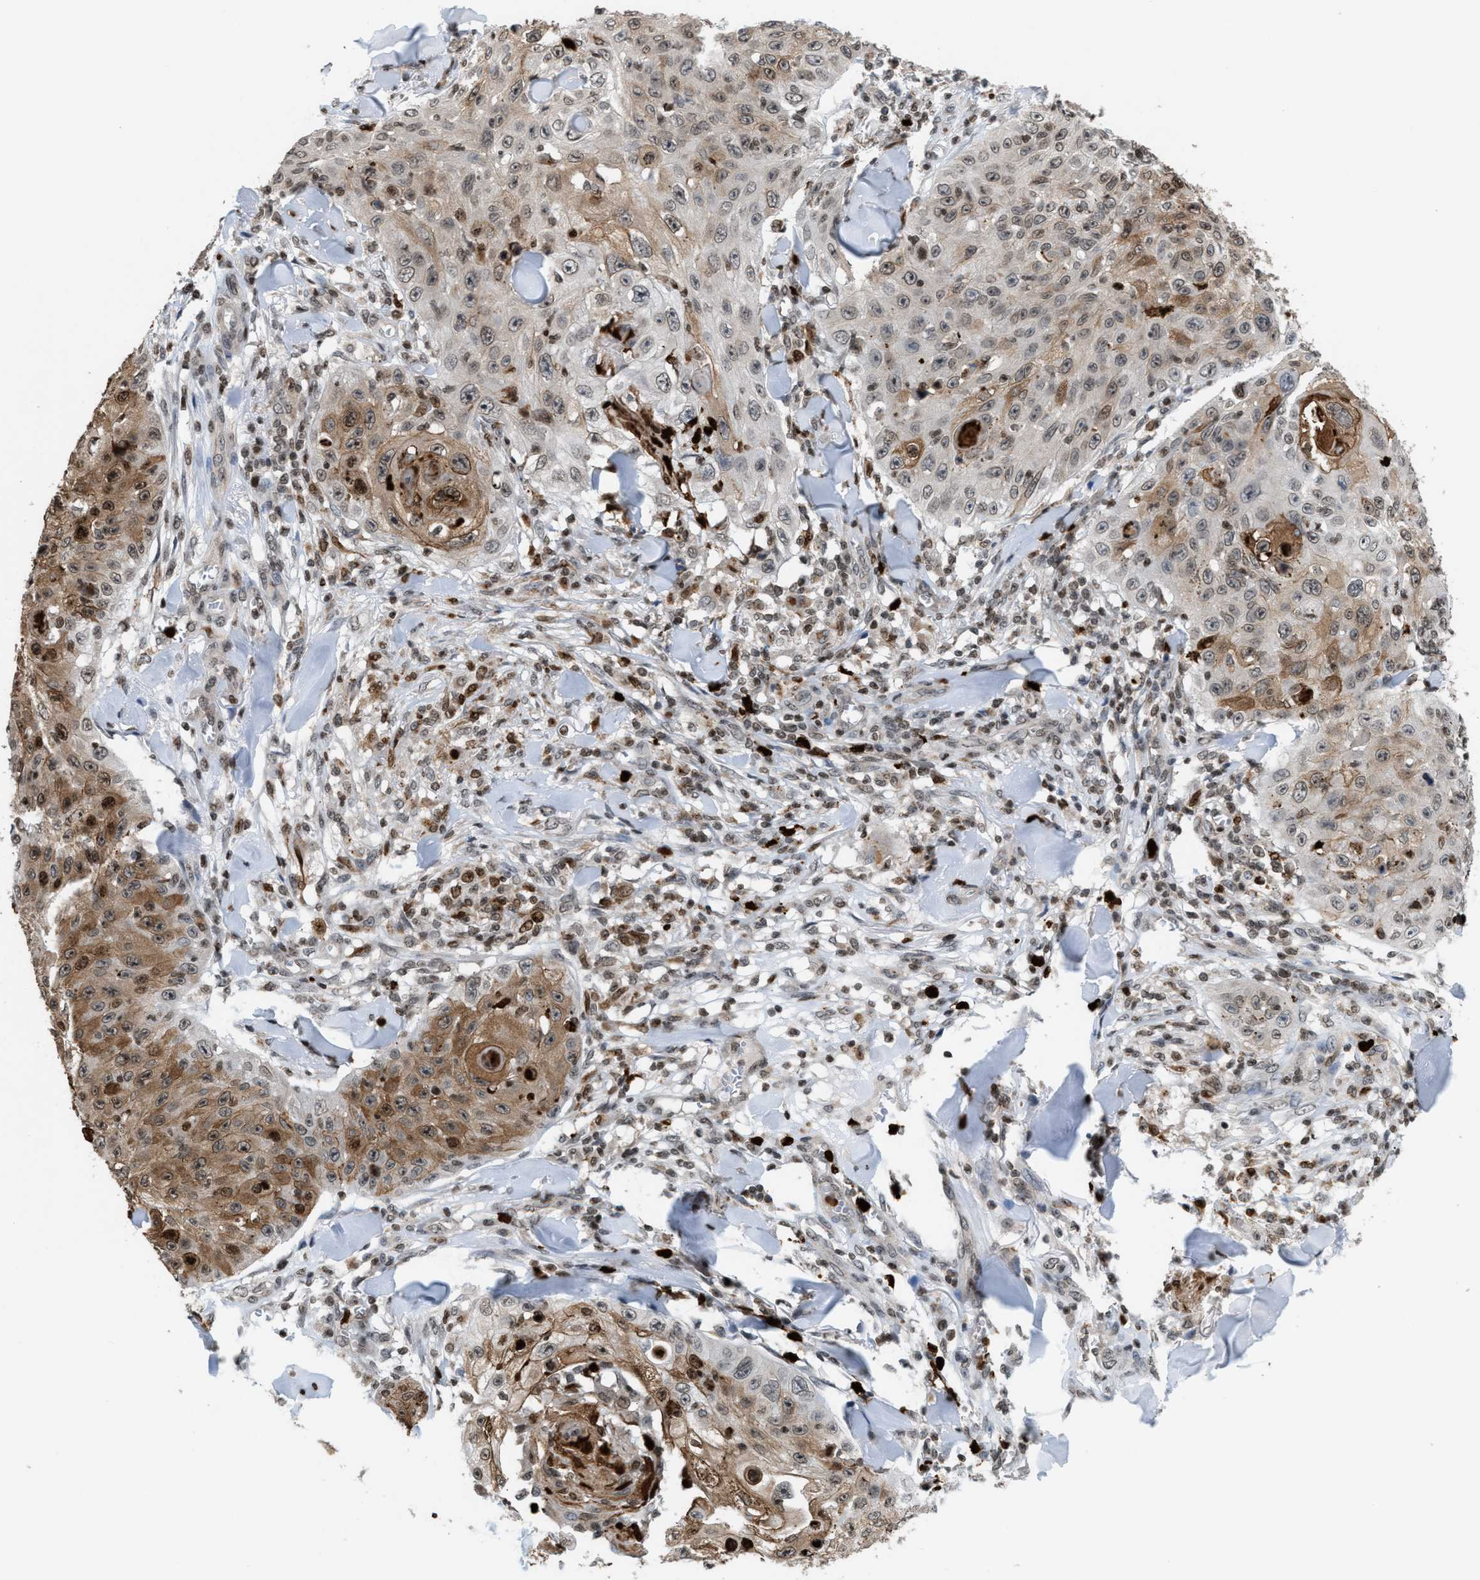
{"staining": {"intensity": "moderate", "quantity": "25%-75%", "location": "cytoplasmic/membranous,nuclear"}, "tissue": "skin cancer", "cell_type": "Tumor cells", "image_type": "cancer", "snomed": [{"axis": "morphology", "description": "Squamous cell carcinoma, NOS"}, {"axis": "topography", "description": "Skin"}], "caption": "Protein staining of skin cancer (squamous cell carcinoma) tissue exhibits moderate cytoplasmic/membranous and nuclear staining in approximately 25%-75% of tumor cells.", "gene": "PRUNE2", "patient": {"sex": "male", "age": 86}}